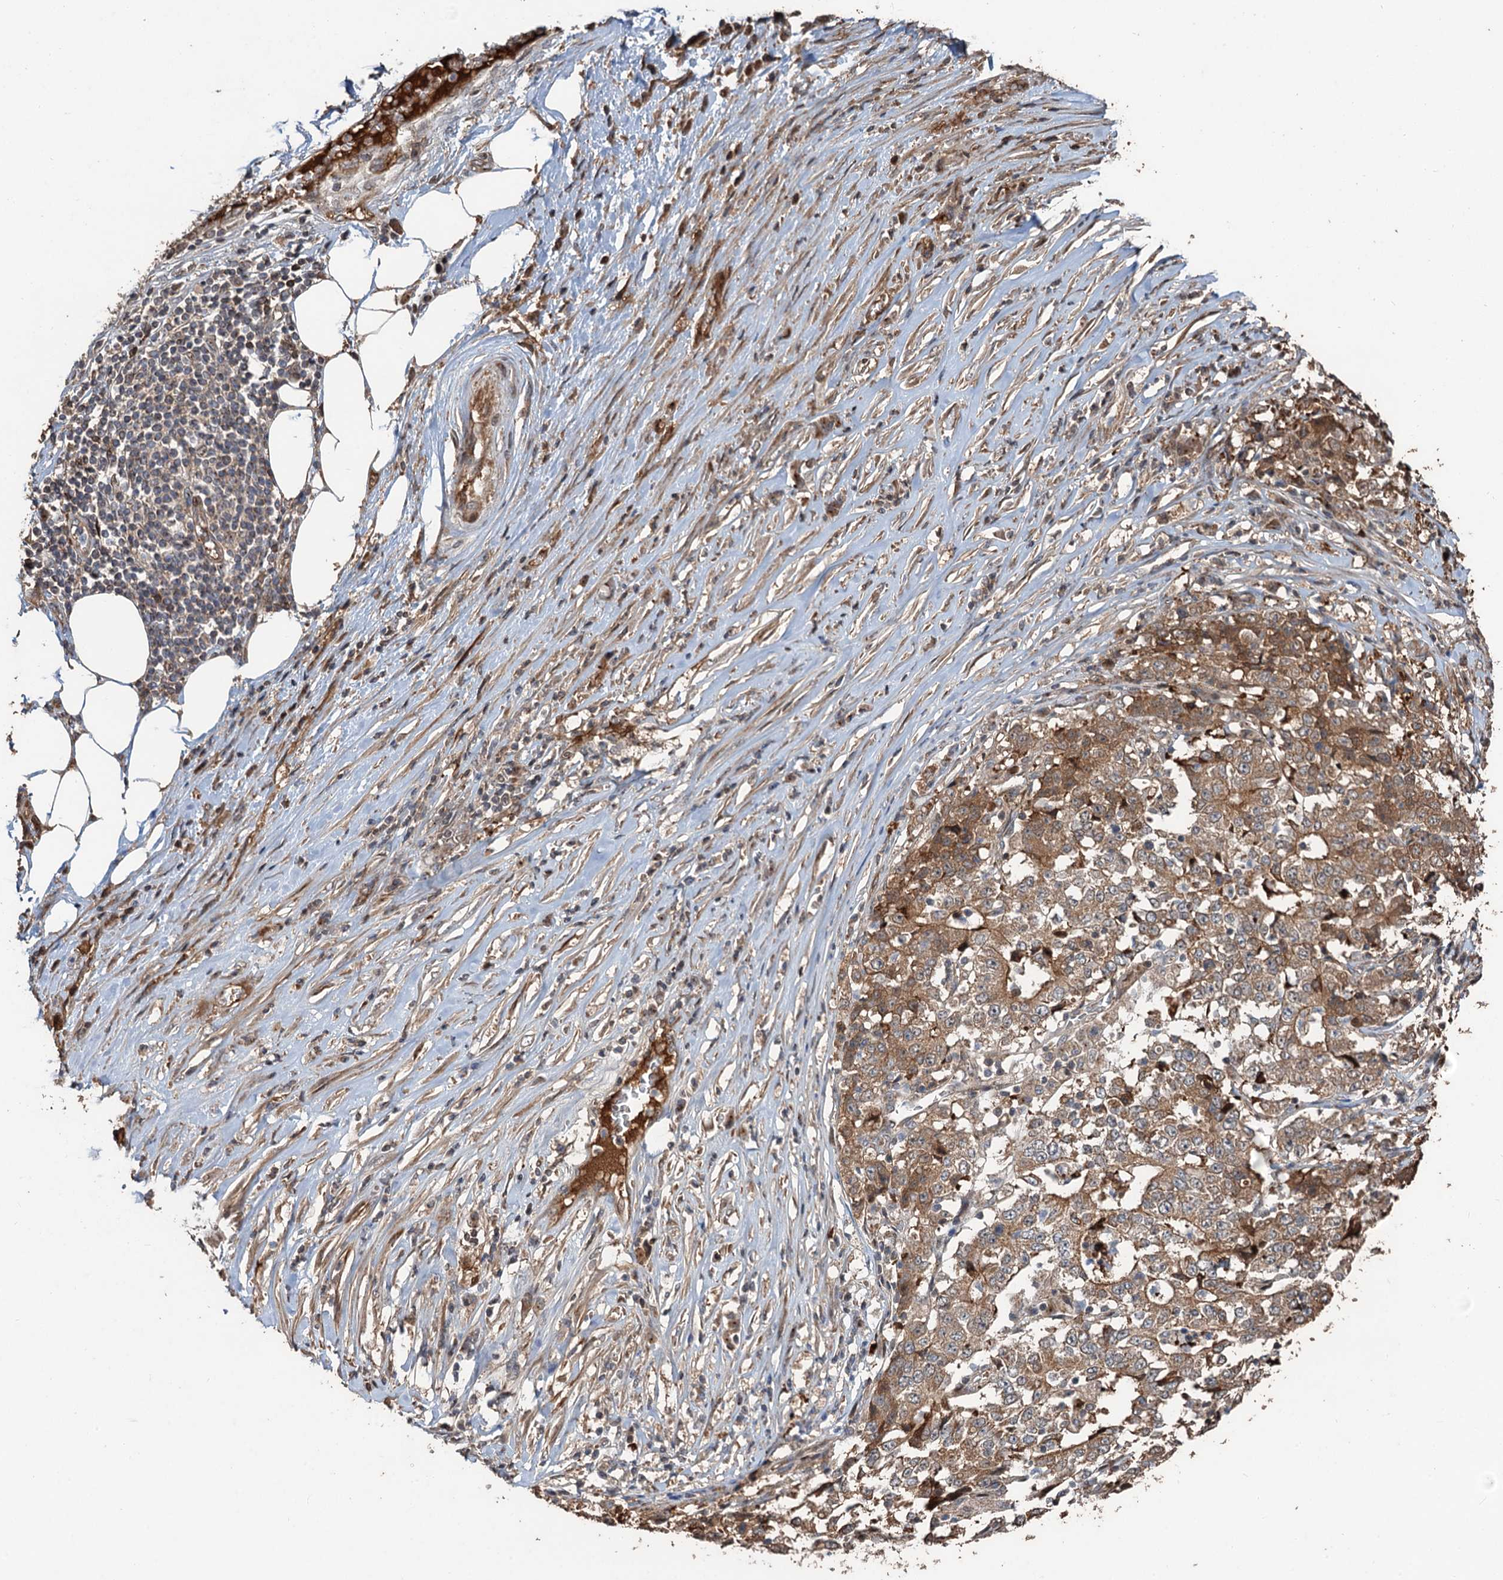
{"staining": {"intensity": "moderate", "quantity": ">75%", "location": "cytoplasmic/membranous"}, "tissue": "stomach cancer", "cell_type": "Tumor cells", "image_type": "cancer", "snomed": [{"axis": "morphology", "description": "Adenocarcinoma, NOS"}, {"axis": "topography", "description": "Stomach"}], "caption": "Immunohistochemical staining of human stomach cancer (adenocarcinoma) exhibits medium levels of moderate cytoplasmic/membranous protein expression in about >75% of tumor cells.", "gene": "DEXI", "patient": {"sex": "male", "age": 59}}